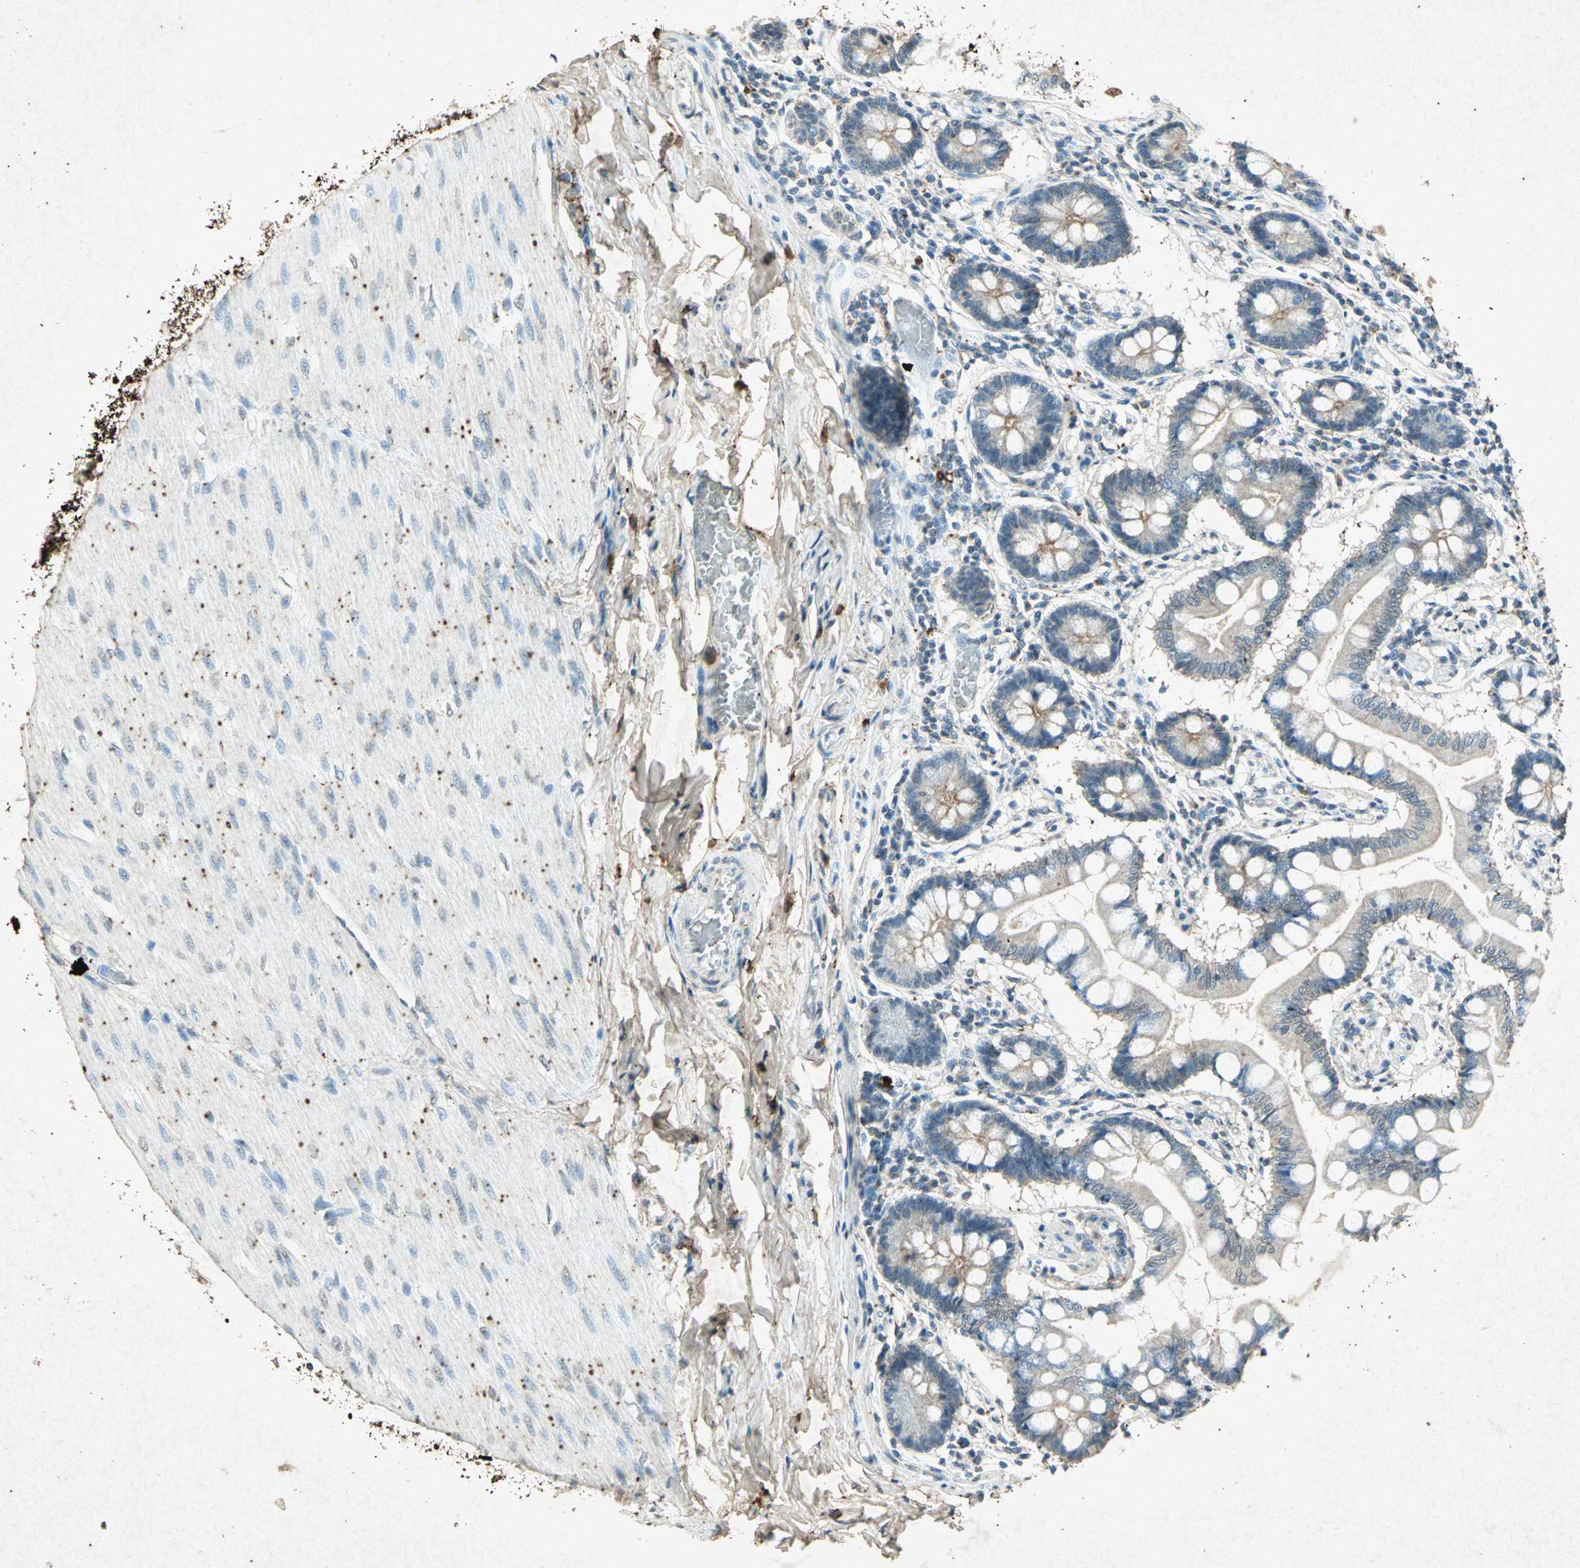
{"staining": {"intensity": "strong", "quantity": "25%-75%", "location": "cytoplasmic/membranous"}, "tissue": "small intestine", "cell_type": "Glandular cells", "image_type": "normal", "snomed": [{"axis": "morphology", "description": "Normal tissue, NOS"}, {"axis": "topography", "description": "Small intestine"}], "caption": "IHC staining of normal small intestine, which exhibits high levels of strong cytoplasmic/membranous positivity in about 25%-75% of glandular cells indicating strong cytoplasmic/membranous protein positivity. The staining was performed using DAB (3,3'-diaminobenzidine) (brown) for protein detection and nuclei were counterstained in hematoxylin (blue).", "gene": "PSEN1", "patient": {"sex": "male", "age": 41}}